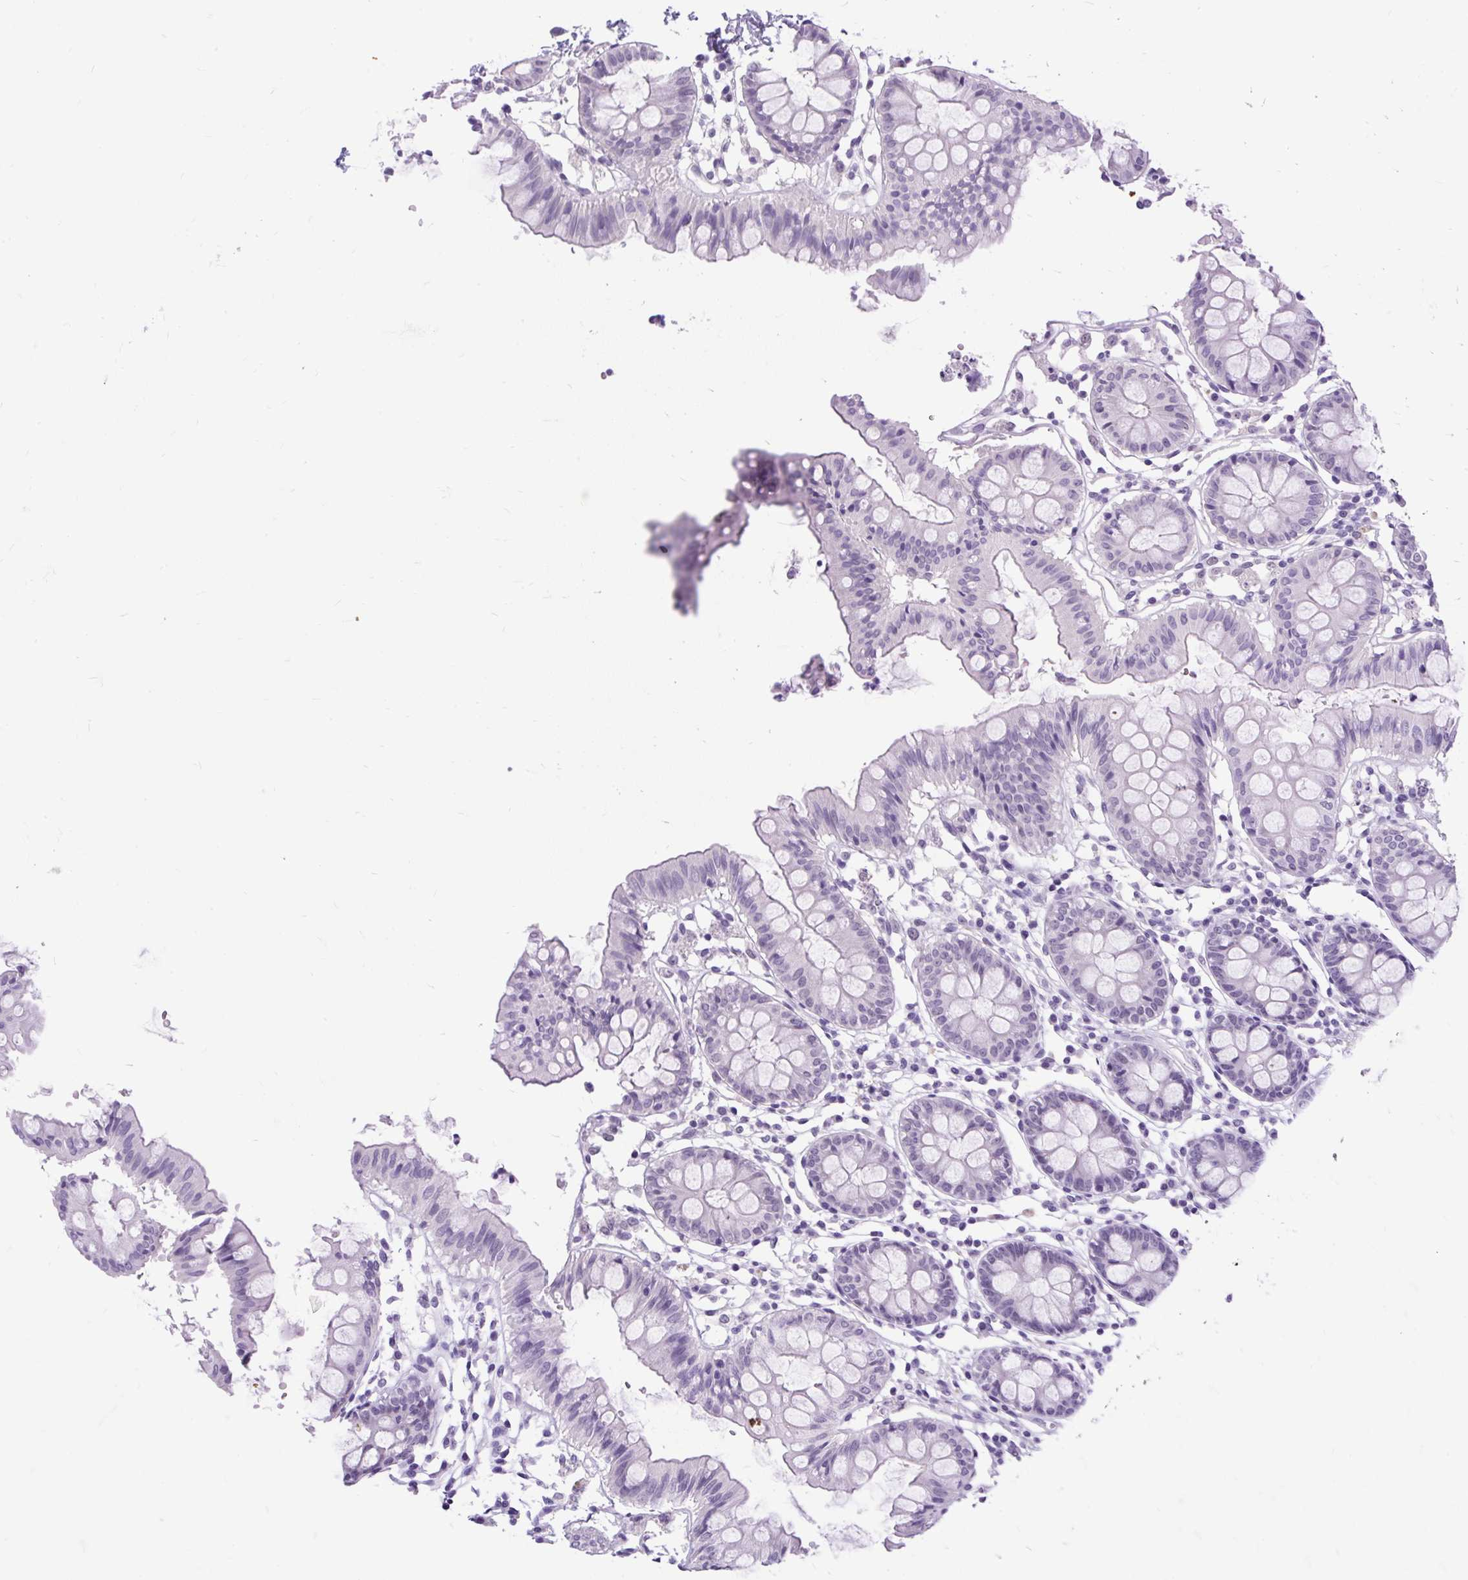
{"staining": {"intensity": "negative", "quantity": "none", "location": "none"}, "tissue": "colon", "cell_type": "Endothelial cells", "image_type": "normal", "snomed": [{"axis": "morphology", "description": "Normal tissue, NOS"}, {"axis": "topography", "description": "Colon"}], "caption": "This is an immunohistochemistry photomicrograph of unremarkable human colon. There is no staining in endothelial cells.", "gene": "SCGB1A1", "patient": {"sex": "female", "age": 84}}